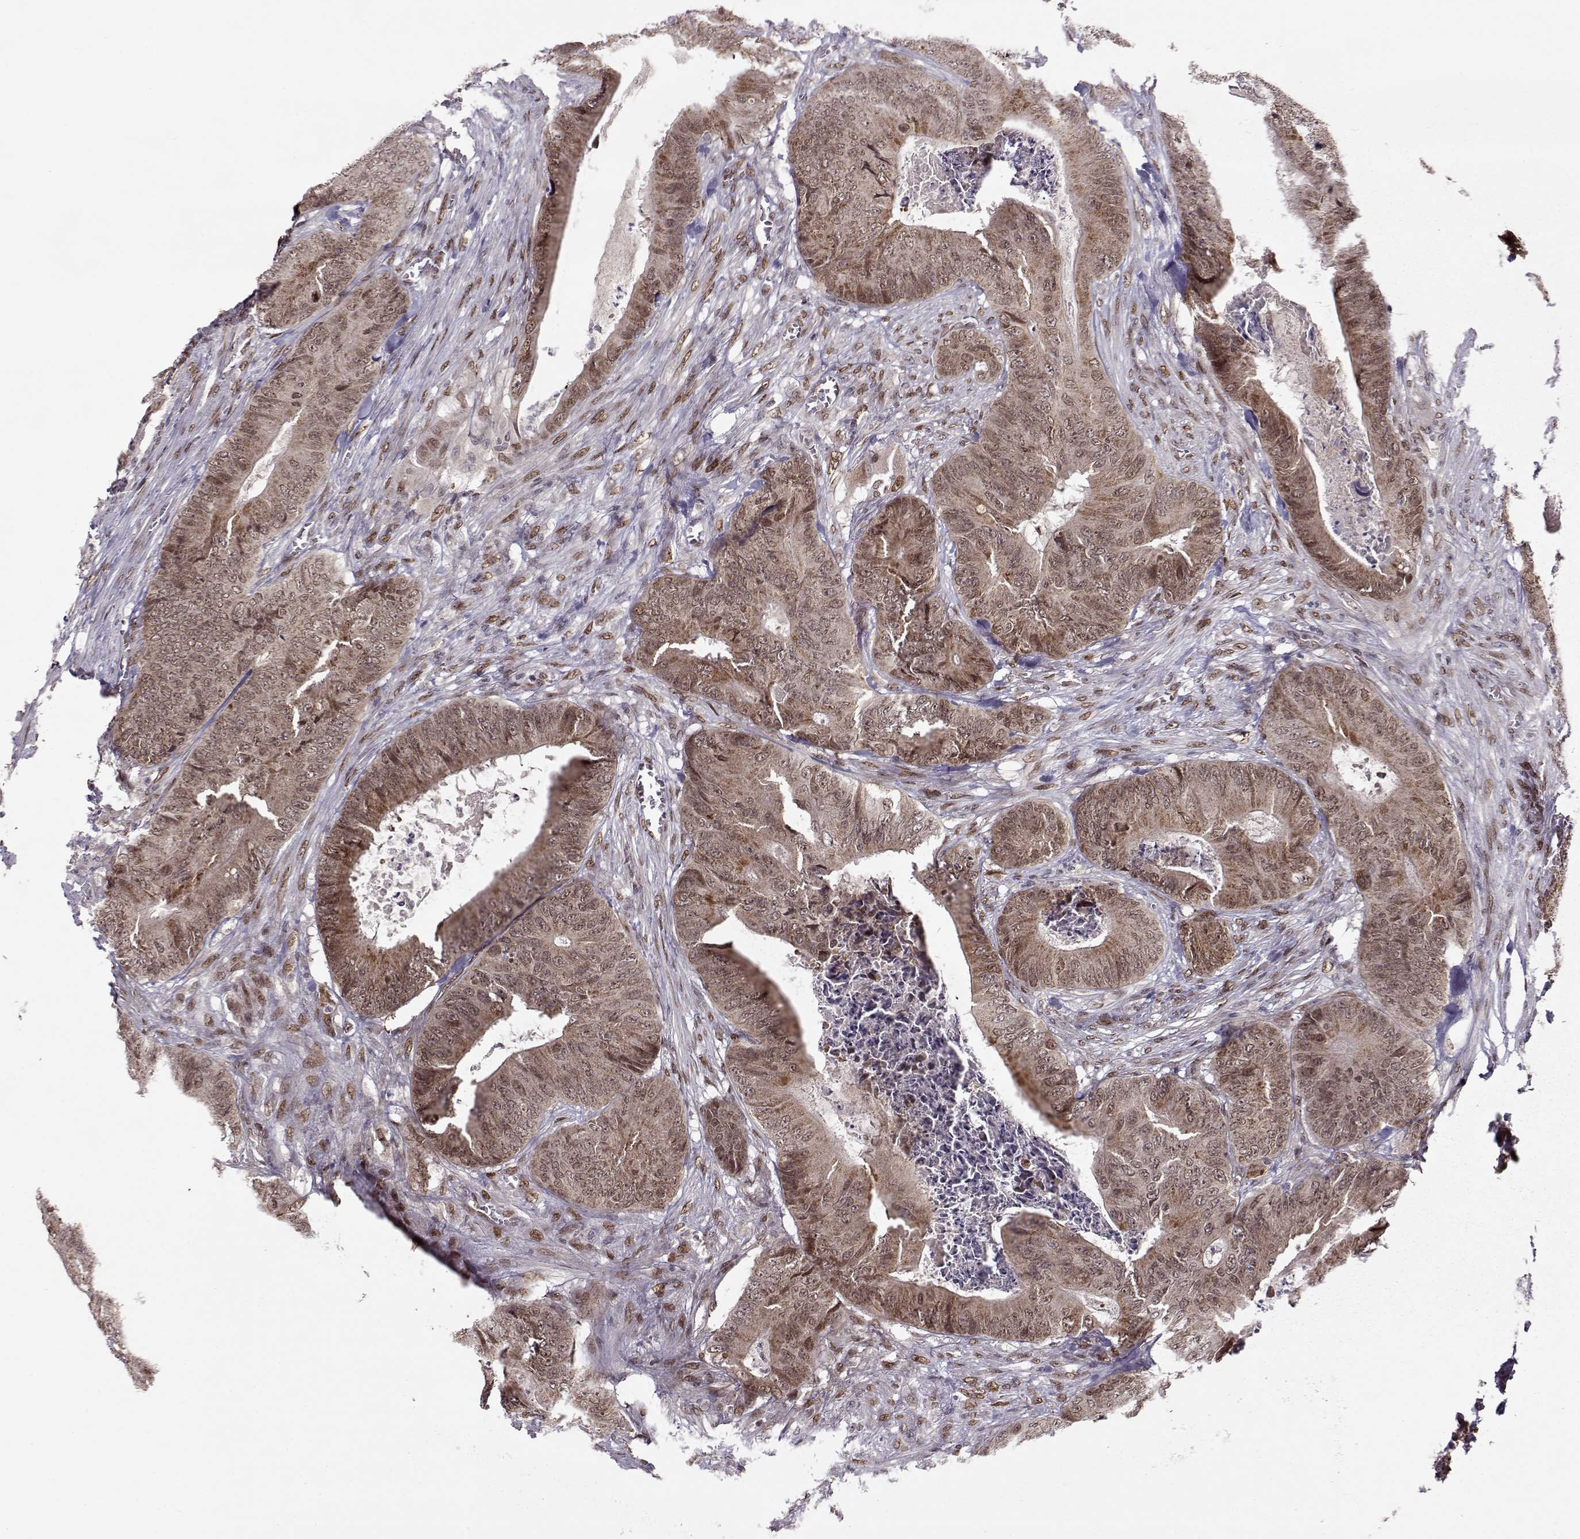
{"staining": {"intensity": "moderate", "quantity": ">75%", "location": "cytoplasmic/membranous"}, "tissue": "colorectal cancer", "cell_type": "Tumor cells", "image_type": "cancer", "snomed": [{"axis": "morphology", "description": "Adenocarcinoma, NOS"}, {"axis": "topography", "description": "Colon"}], "caption": "The immunohistochemical stain labels moderate cytoplasmic/membranous expression in tumor cells of adenocarcinoma (colorectal) tissue.", "gene": "RAI1", "patient": {"sex": "male", "age": 84}}